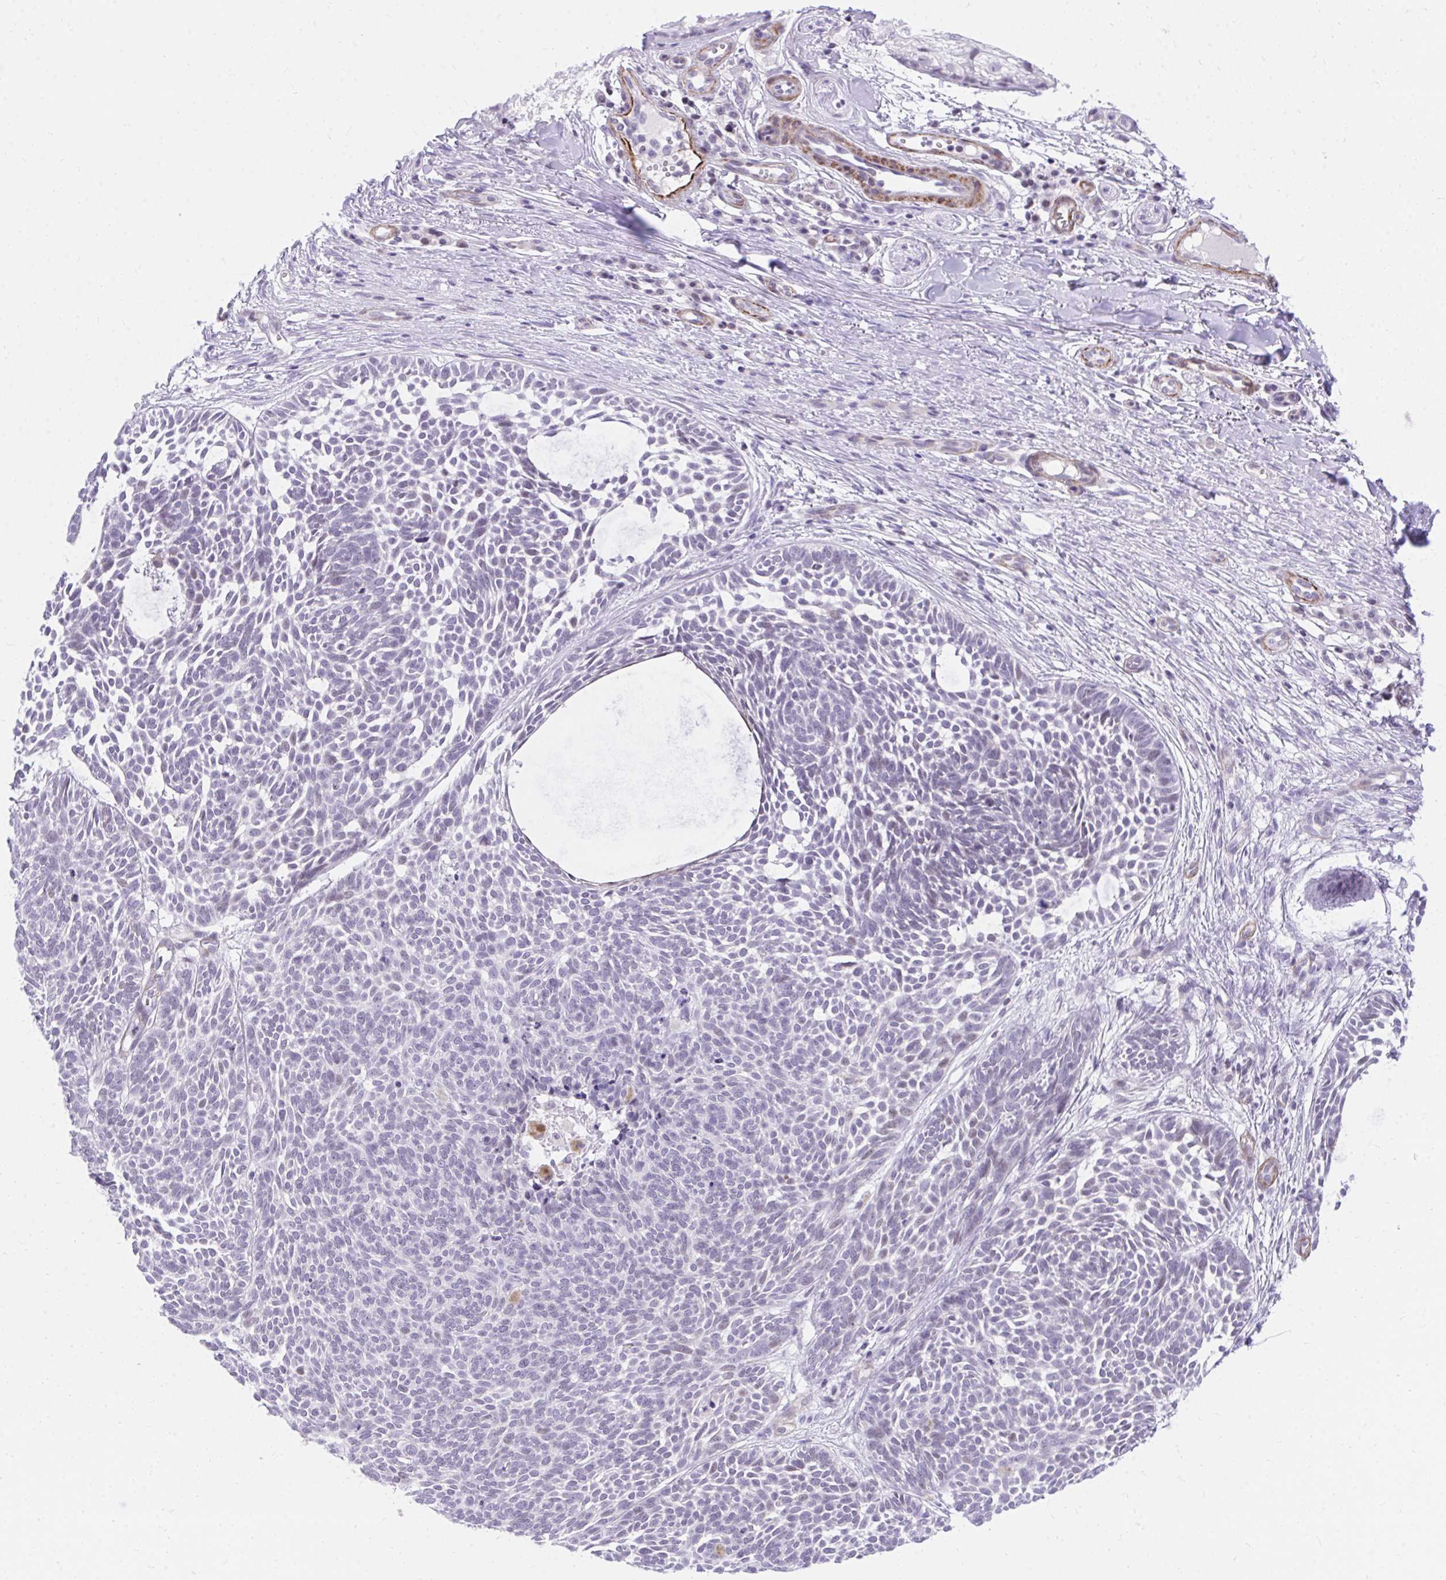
{"staining": {"intensity": "weak", "quantity": "<25%", "location": "cytoplasmic/membranous"}, "tissue": "skin cancer", "cell_type": "Tumor cells", "image_type": "cancer", "snomed": [{"axis": "morphology", "description": "Basal cell carcinoma"}, {"axis": "topography", "description": "Skin"}, {"axis": "topography", "description": "Skin of trunk"}], "caption": "The photomicrograph shows no significant expression in tumor cells of skin cancer (basal cell carcinoma).", "gene": "KCNN4", "patient": {"sex": "male", "age": 74}}